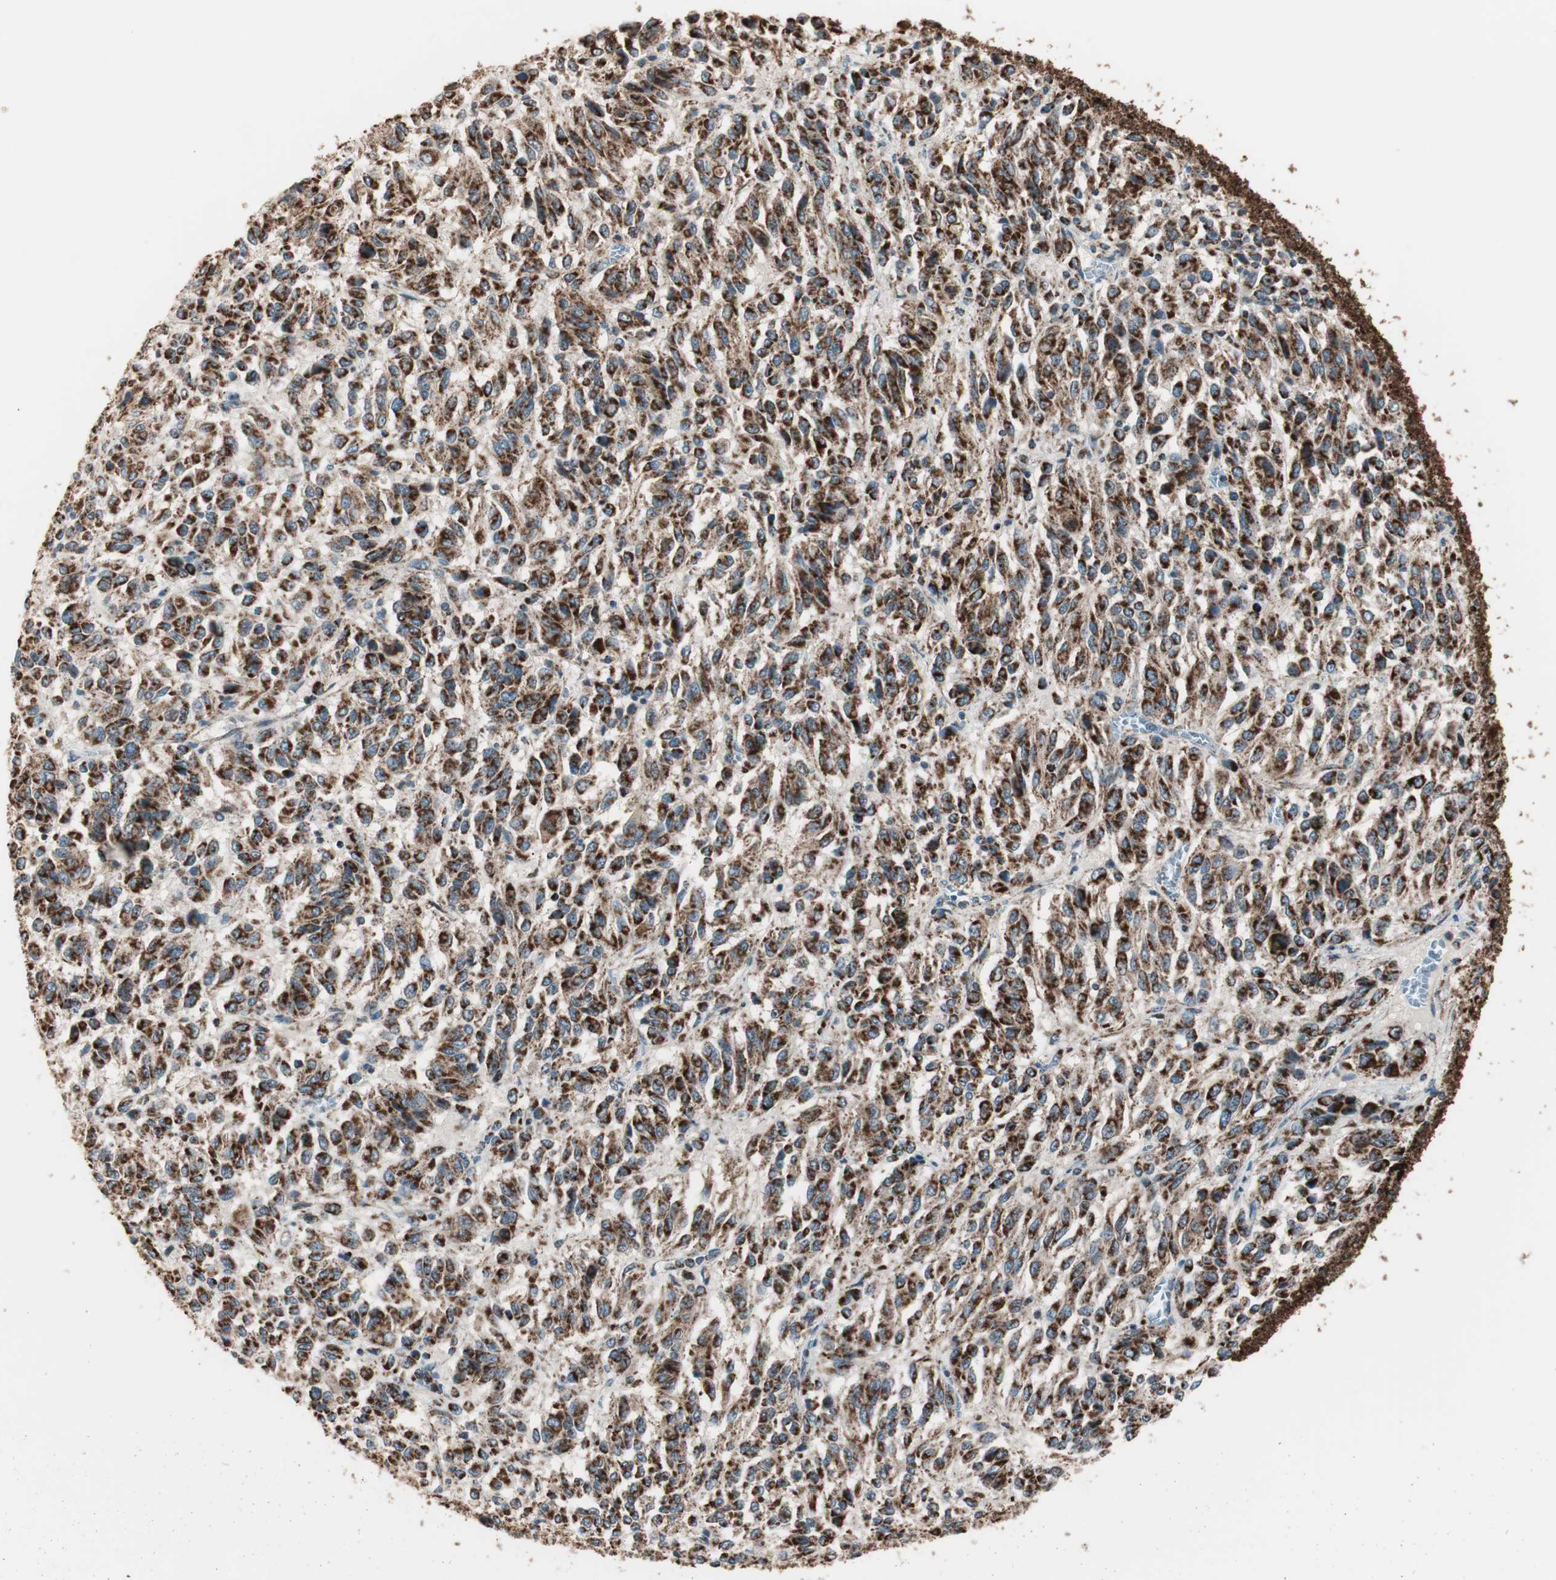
{"staining": {"intensity": "strong", "quantity": ">75%", "location": "cytoplasmic/membranous"}, "tissue": "melanoma", "cell_type": "Tumor cells", "image_type": "cancer", "snomed": [{"axis": "morphology", "description": "Malignant melanoma, Metastatic site"}, {"axis": "topography", "description": "Lung"}], "caption": "Immunohistochemical staining of malignant melanoma (metastatic site) reveals strong cytoplasmic/membranous protein expression in about >75% of tumor cells.", "gene": "TOMM22", "patient": {"sex": "male", "age": 64}}